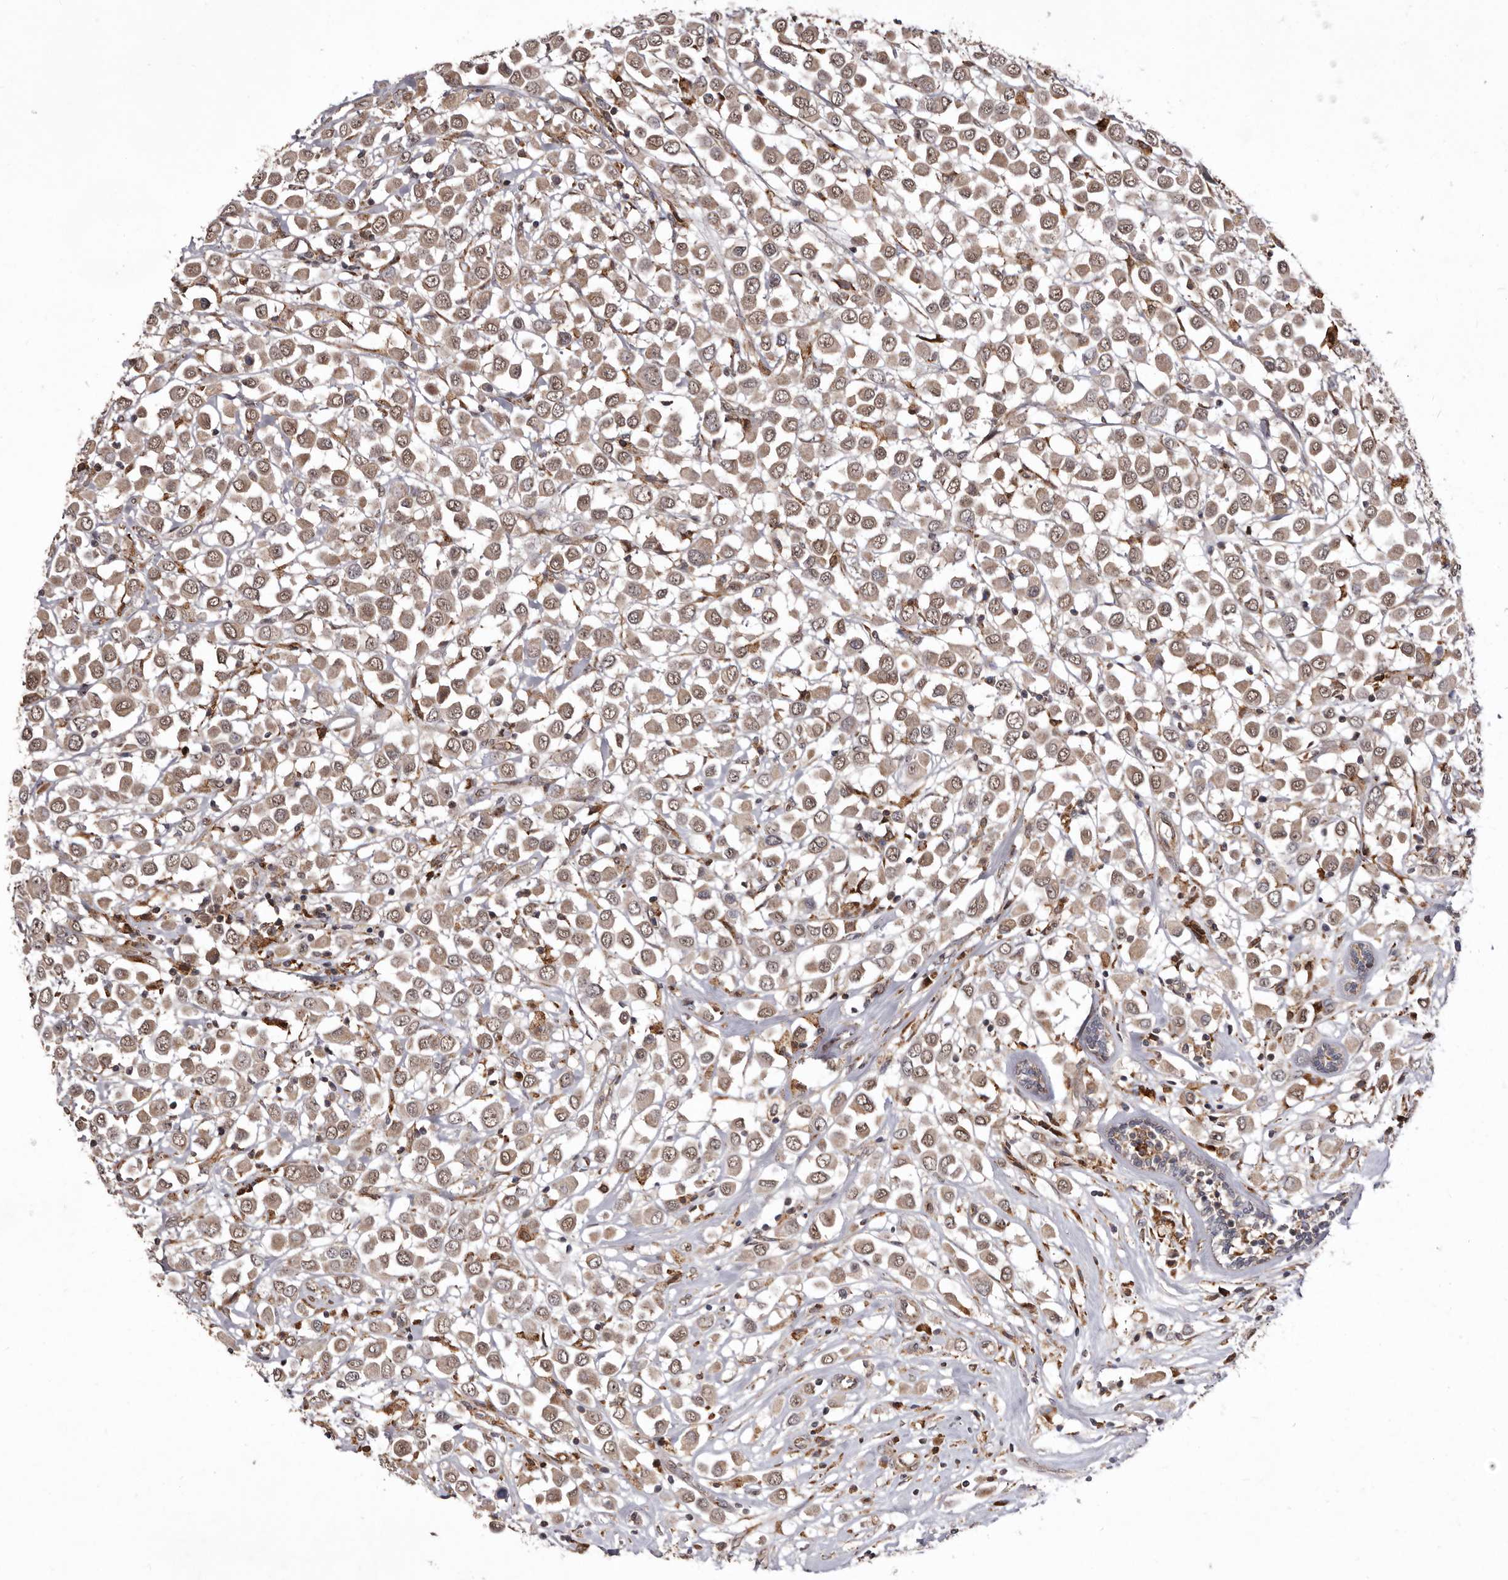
{"staining": {"intensity": "weak", "quantity": ">75%", "location": "cytoplasmic/membranous"}, "tissue": "breast cancer", "cell_type": "Tumor cells", "image_type": "cancer", "snomed": [{"axis": "morphology", "description": "Duct carcinoma"}, {"axis": "topography", "description": "Breast"}], "caption": "Protein analysis of breast cancer (infiltrating ductal carcinoma) tissue shows weak cytoplasmic/membranous positivity in approximately >75% of tumor cells.", "gene": "RRM2B", "patient": {"sex": "female", "age": 61}}